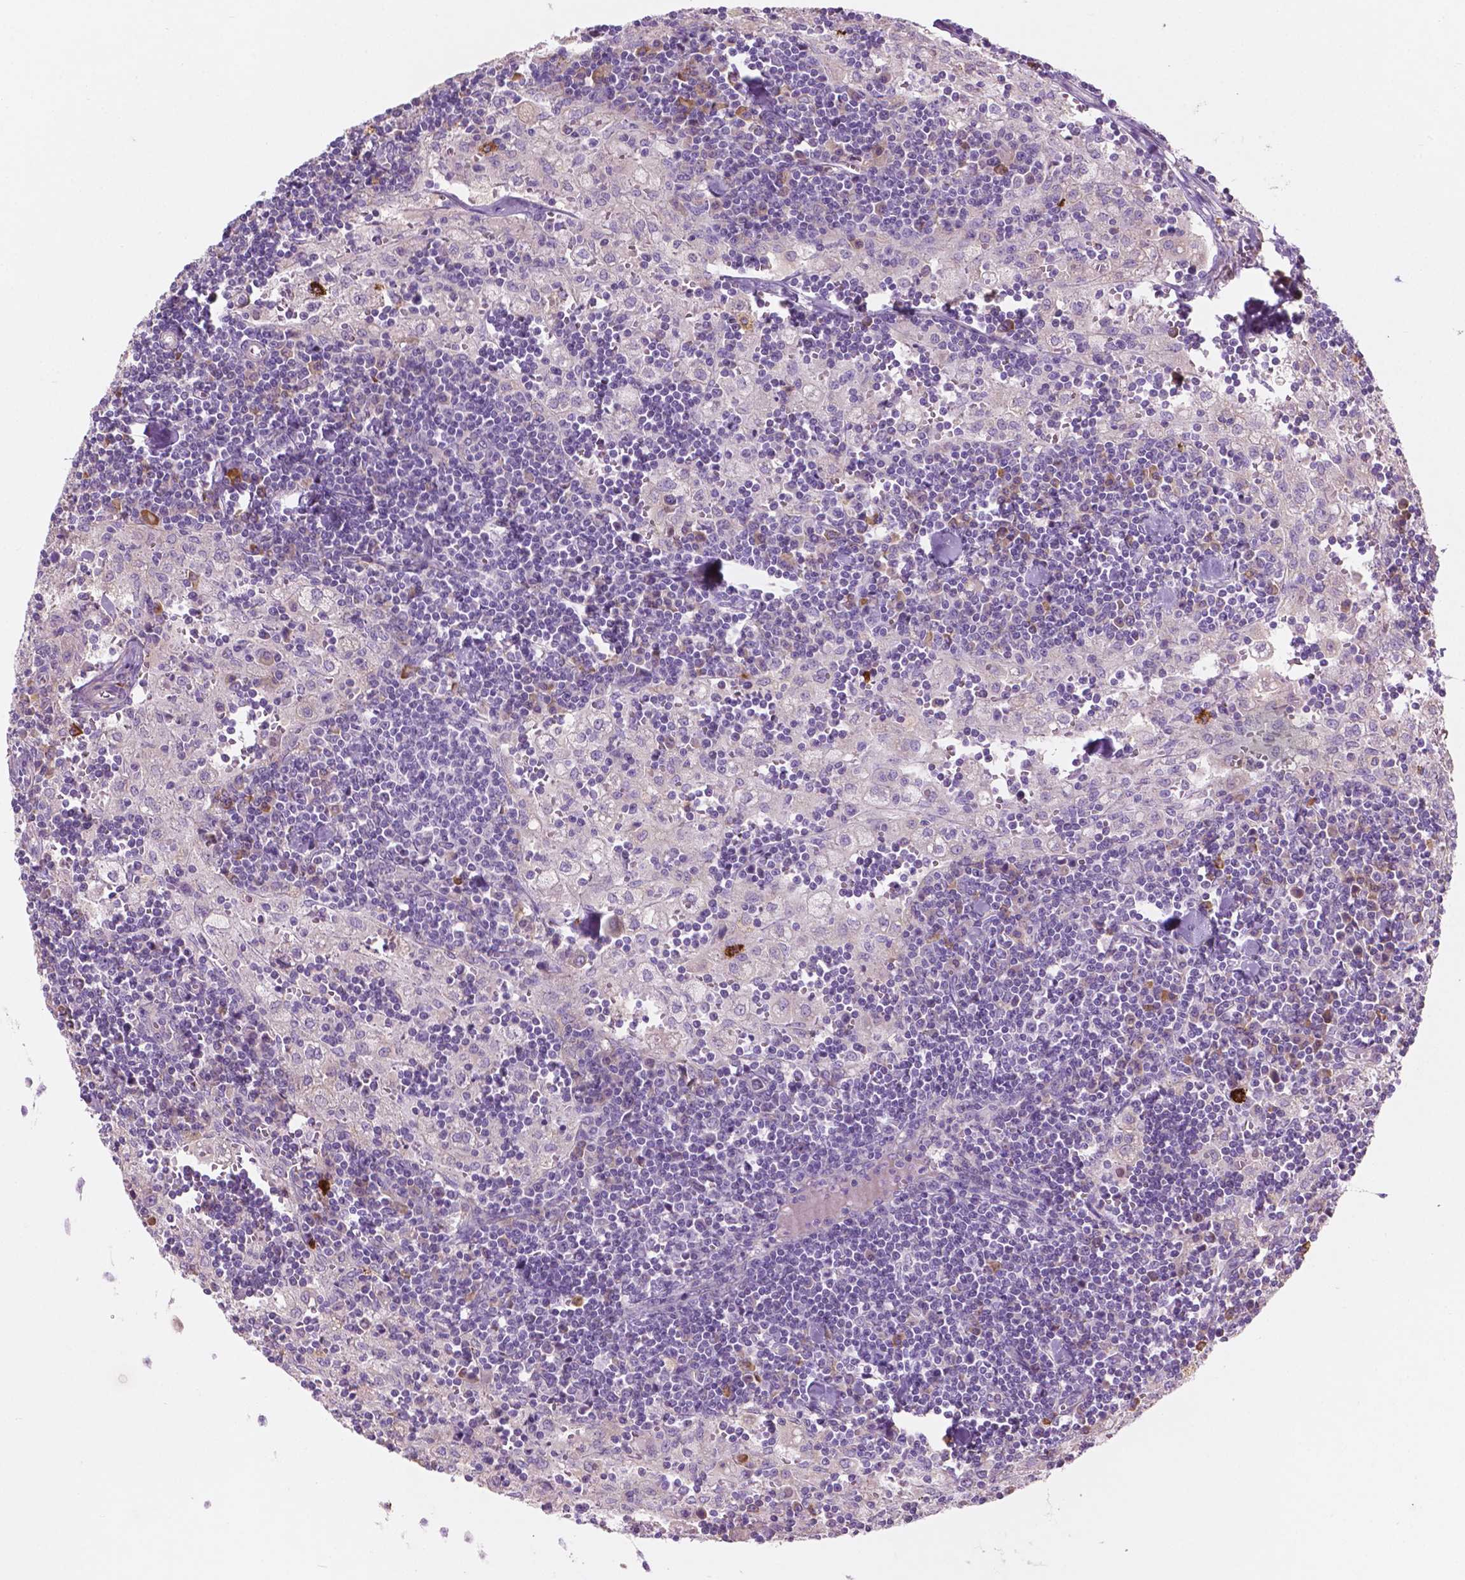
{"staining": {"intensity": "strong", "quantity": "<25%", "location": "cytoplasmic/membranous,nuclear"}, "tissue": "lymph node", "cell_type": "Germinal center cells", "image_type": "normal", "snomed": [{"axis": "morphology", "description": "Normal tissue, NOS"}, {"axis": "topography", "description": "Lymph node"}], "caption": "Strong cytoplasmic/membranous,nuclear expression for a protein is appreciated in about <25% of germinal center cells of benign lymph node using immunohistochemistry.", "gene": "LRP1B", "patient": {"sex": "male", "age": 55}}